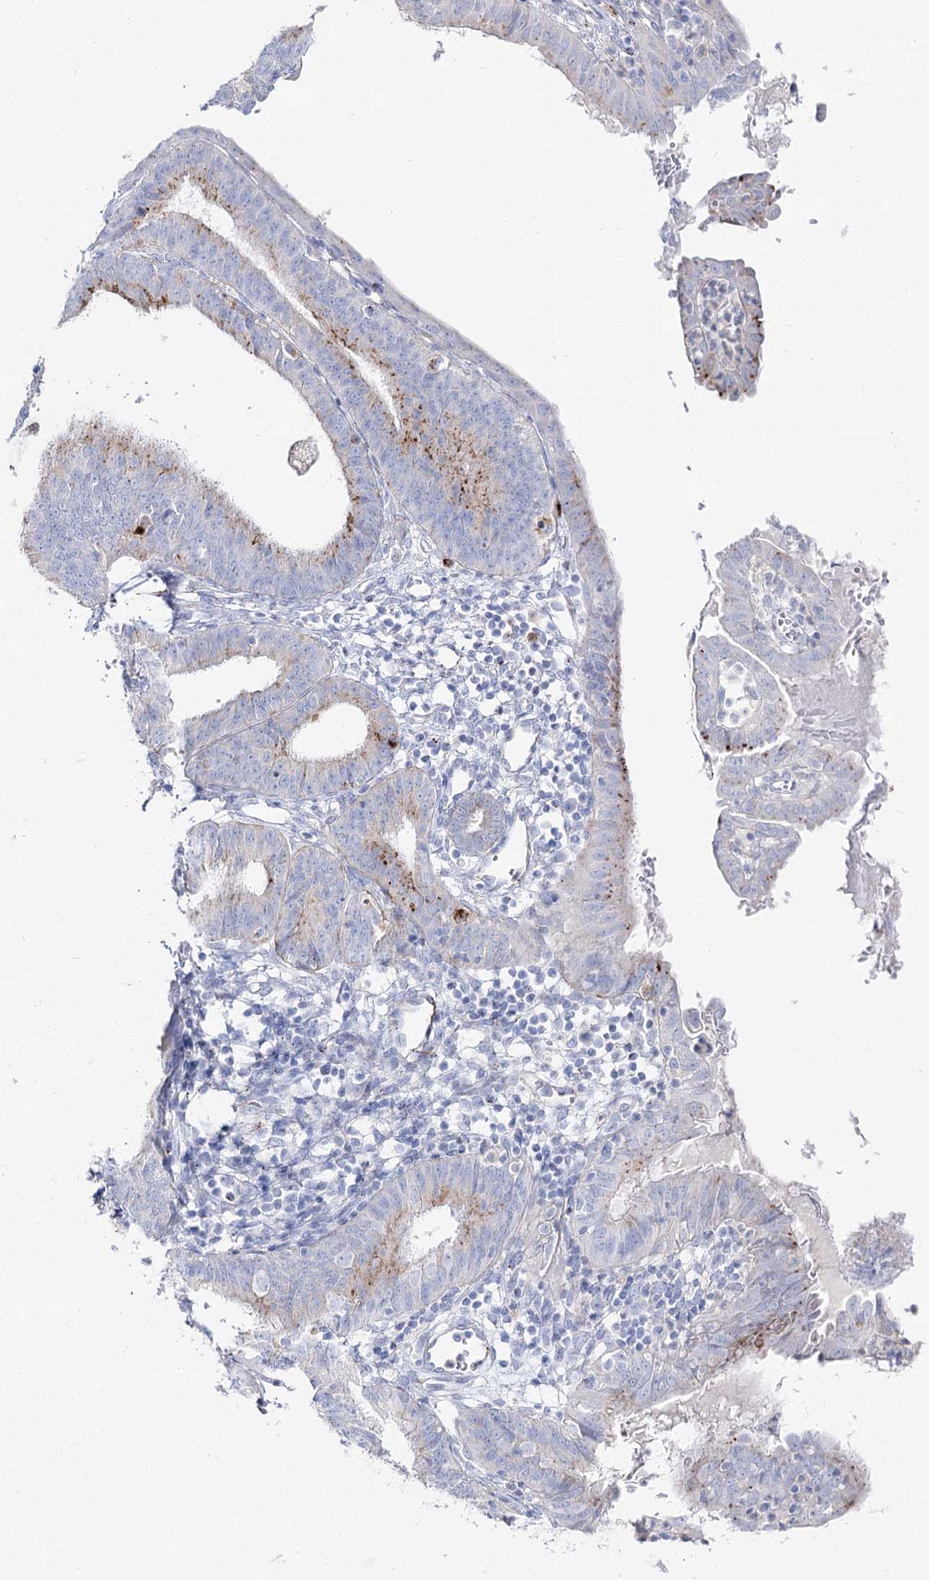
{"staining": {"intensity": "weak", "quantity": "<25%", "location": "cytoplasmic/membranous"}, "tissue": "endometrial cancer", "cell_type": "Tumor cells", "image_type": "cancer", "snomed": [{"axis": "morphology", "description": "Adenocarcinoma, NOS"}, {"axis": "topography", "description": "Endometrium"}], "caption": "An immunohistochemistry histopathology image of endometrial cancer is shown. There is no staining in tumor cells of endometrial cancer.", "gene": "SLC3A1", "patient": {"sex": "female", "age": 51}}